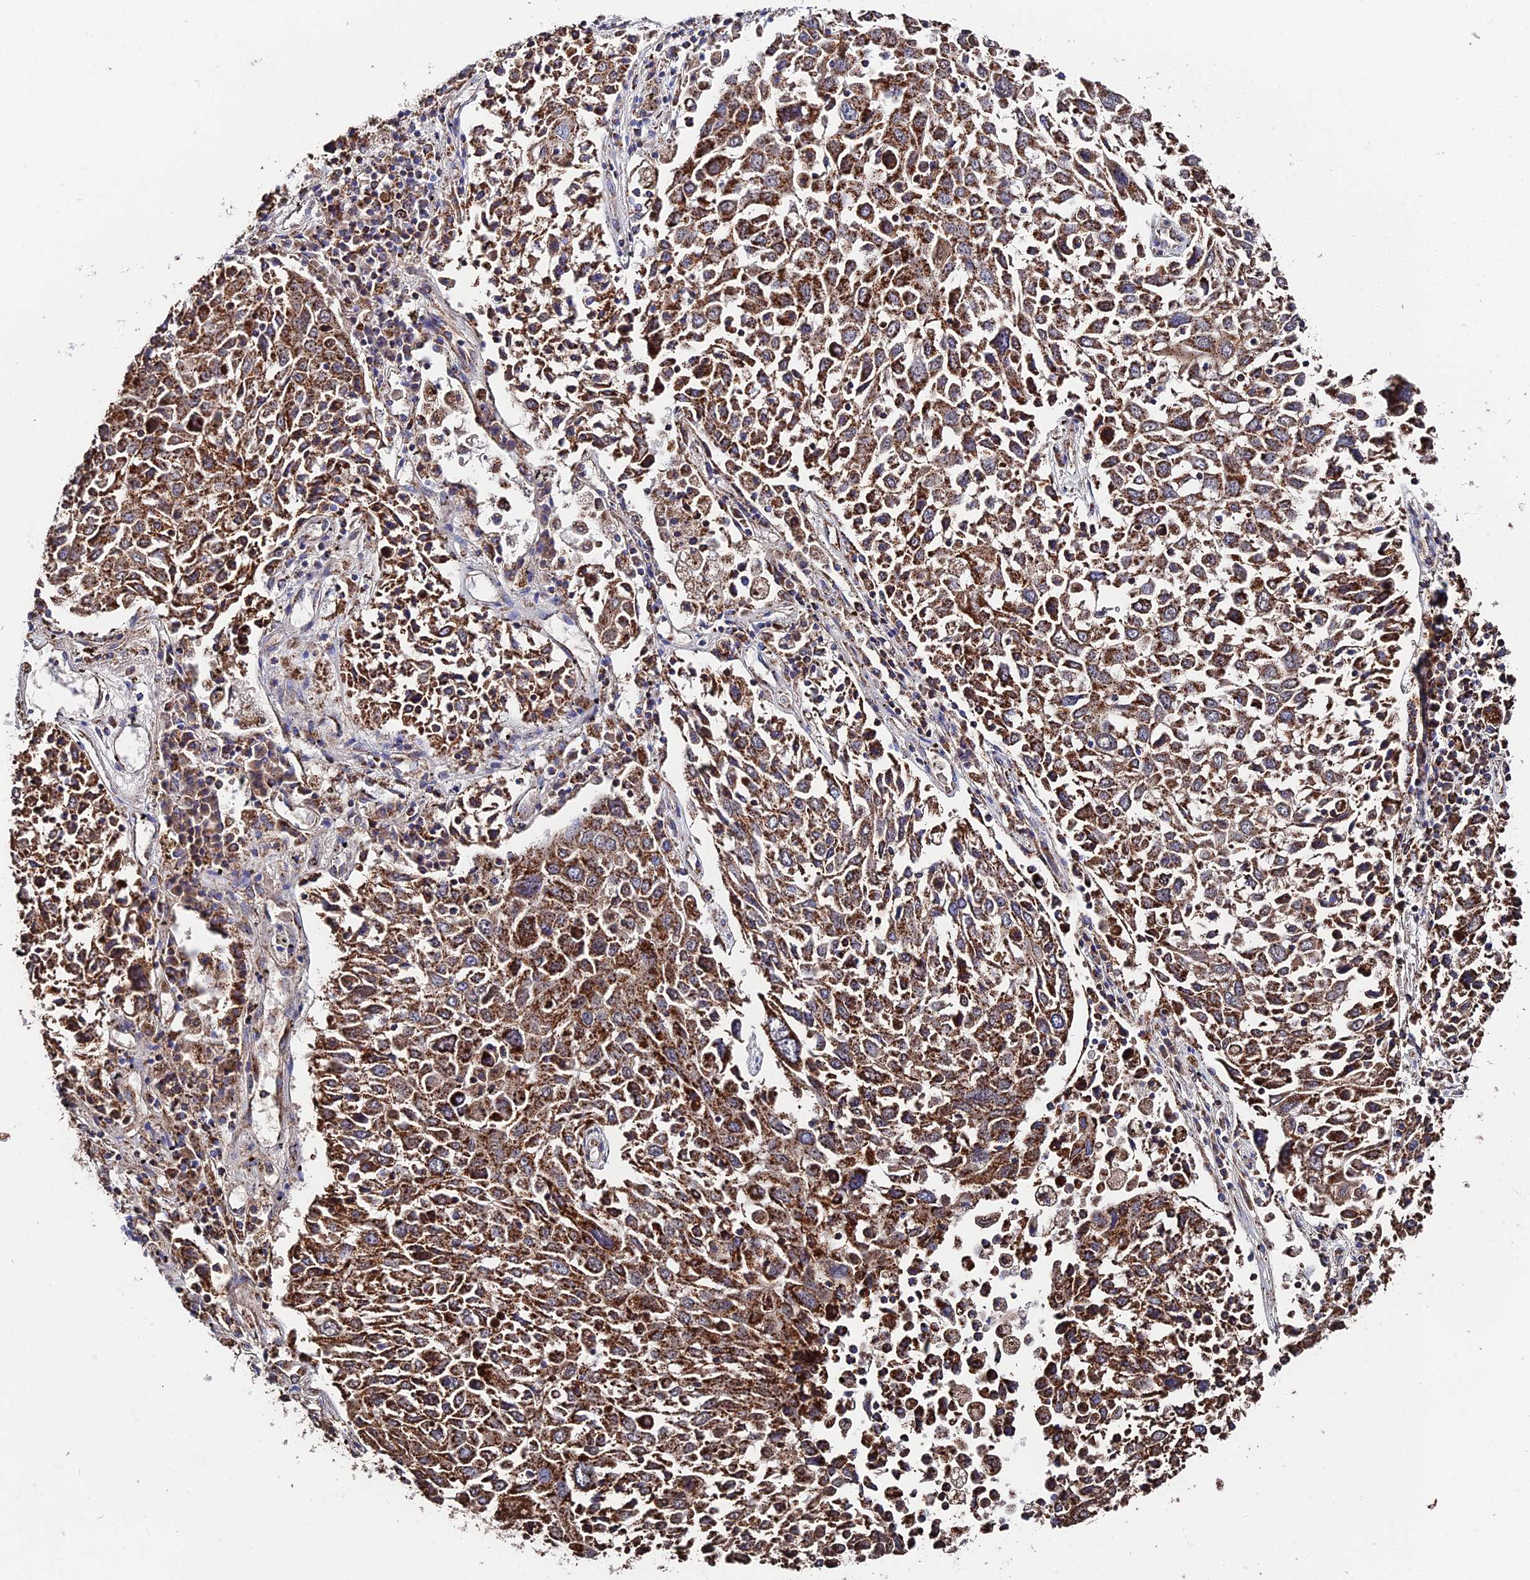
{"staining": {"intensity": "strong", "quantity": ">75%", "location": "cytoplasmic/membranous"}, "tissue": "lung cancer", "cell_type": "Tumor cells", "image_type": "cancer", "snomed": [{"axis": "morphology", "description": "Squamous cell carcinoma, NOS"}, {"axis": "topography", "description": "Lung"}], "caption": "This is an image of IHC staining of lung cancer (squamous cell carcinoma), which shows strong staining in the cytoplasmic/membranous of tumor cells.", "gene": "HAUS8", "patient": {"sex": "male", "age": 65}}